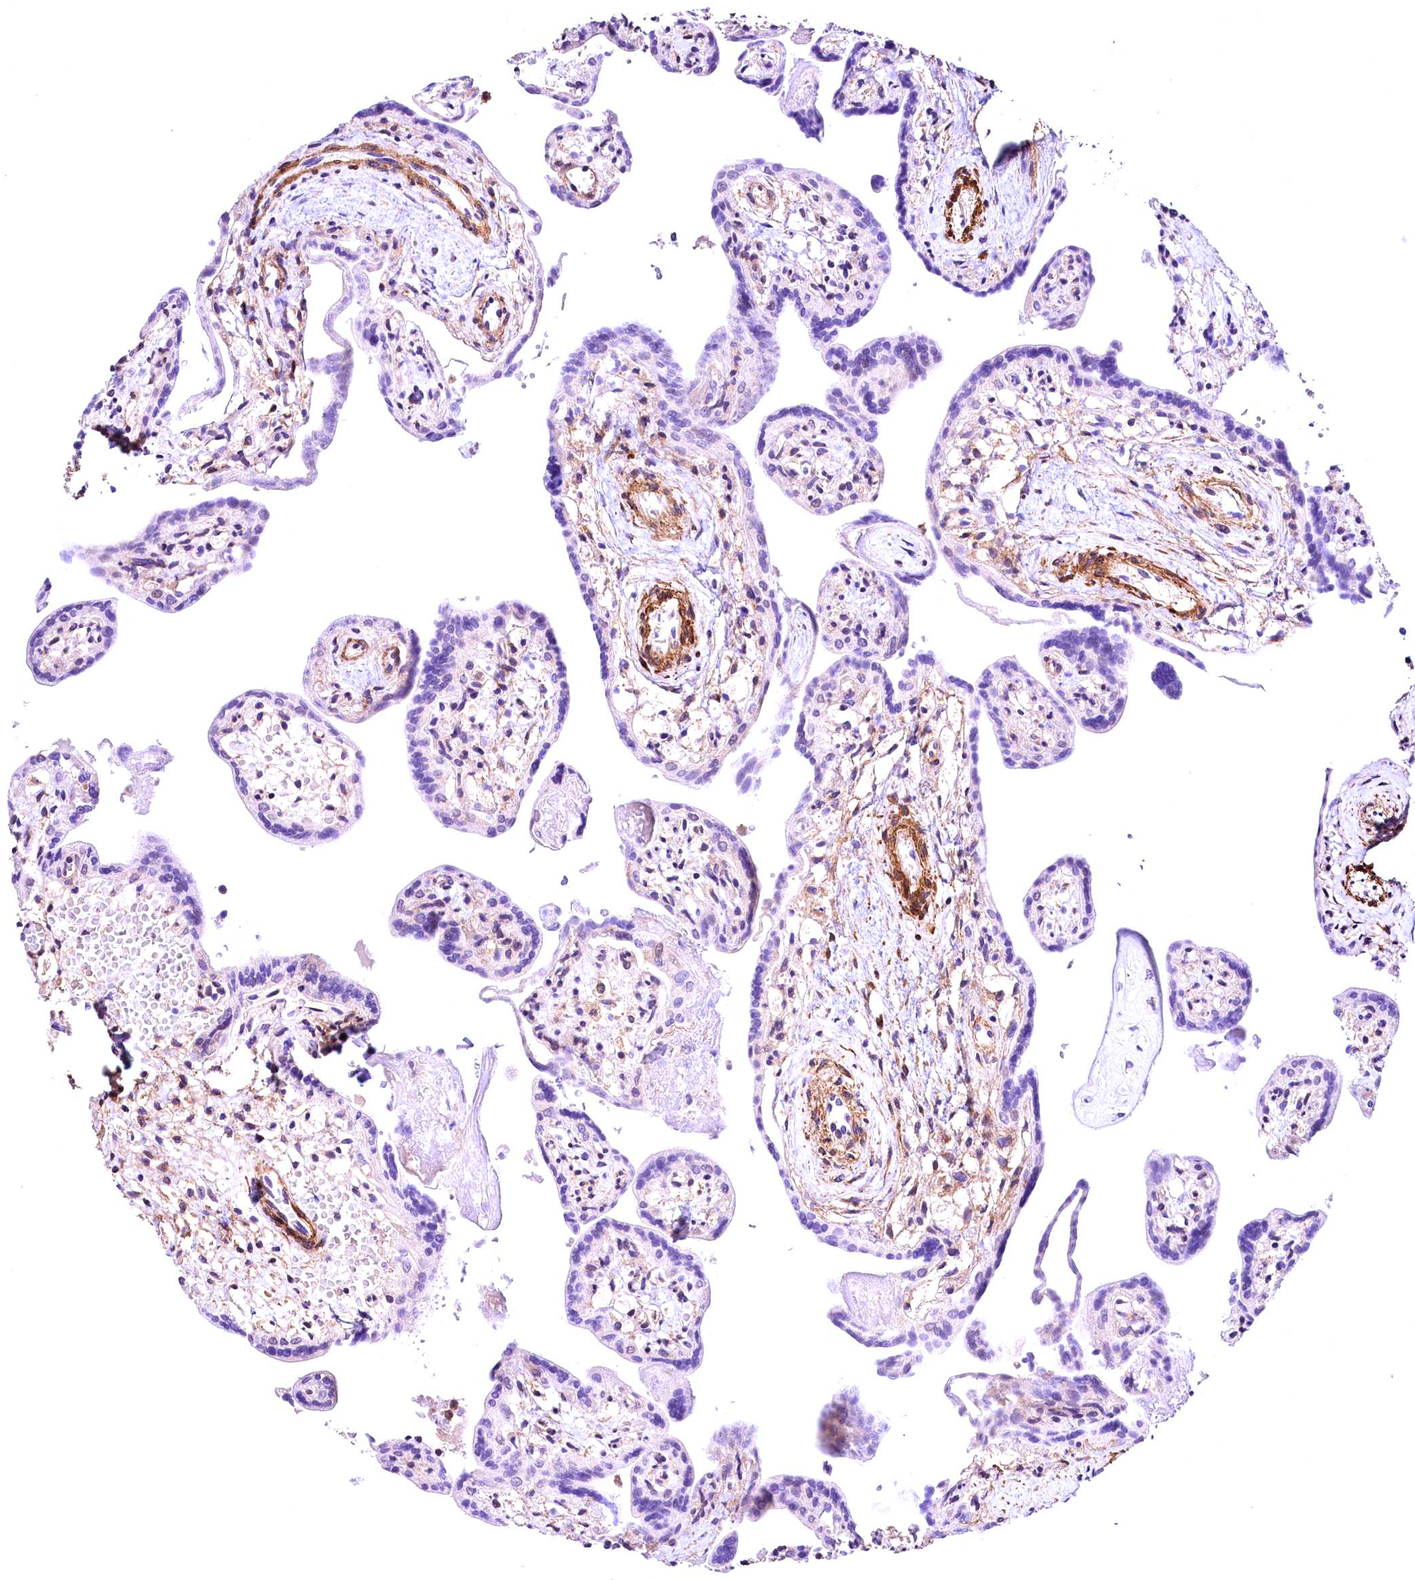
{"staining": {"intensity": "moderate", "quantity": "<25%", "location": "cytoplasmic/membranous"}, "tissue": "placenta", "cell_type": "Trophoblastic cells", "image_type": "normal", "snomed": [{"axis": "morphology", "description": "Normal tissue, NOS"}, {"axis": "topography", "description": "Placenta"}], "caption": "High-magnification brightfield microscopy of unremarkable placenta stained with DAB (3,3'-diaminobenzidine) (brown) and counterstained with hematoxylin (blue). trophoblastic cells exhibit moderate cytoplasmic/membranous staining is seen in about<25% of cells. The protein of interest is stained brown, and the nuclei are stained in blue (DAB IHC with brightfield microscopy, high magnification).", "gene": "CHORDC1", "patient": {"sex": "female", "age": 37}}